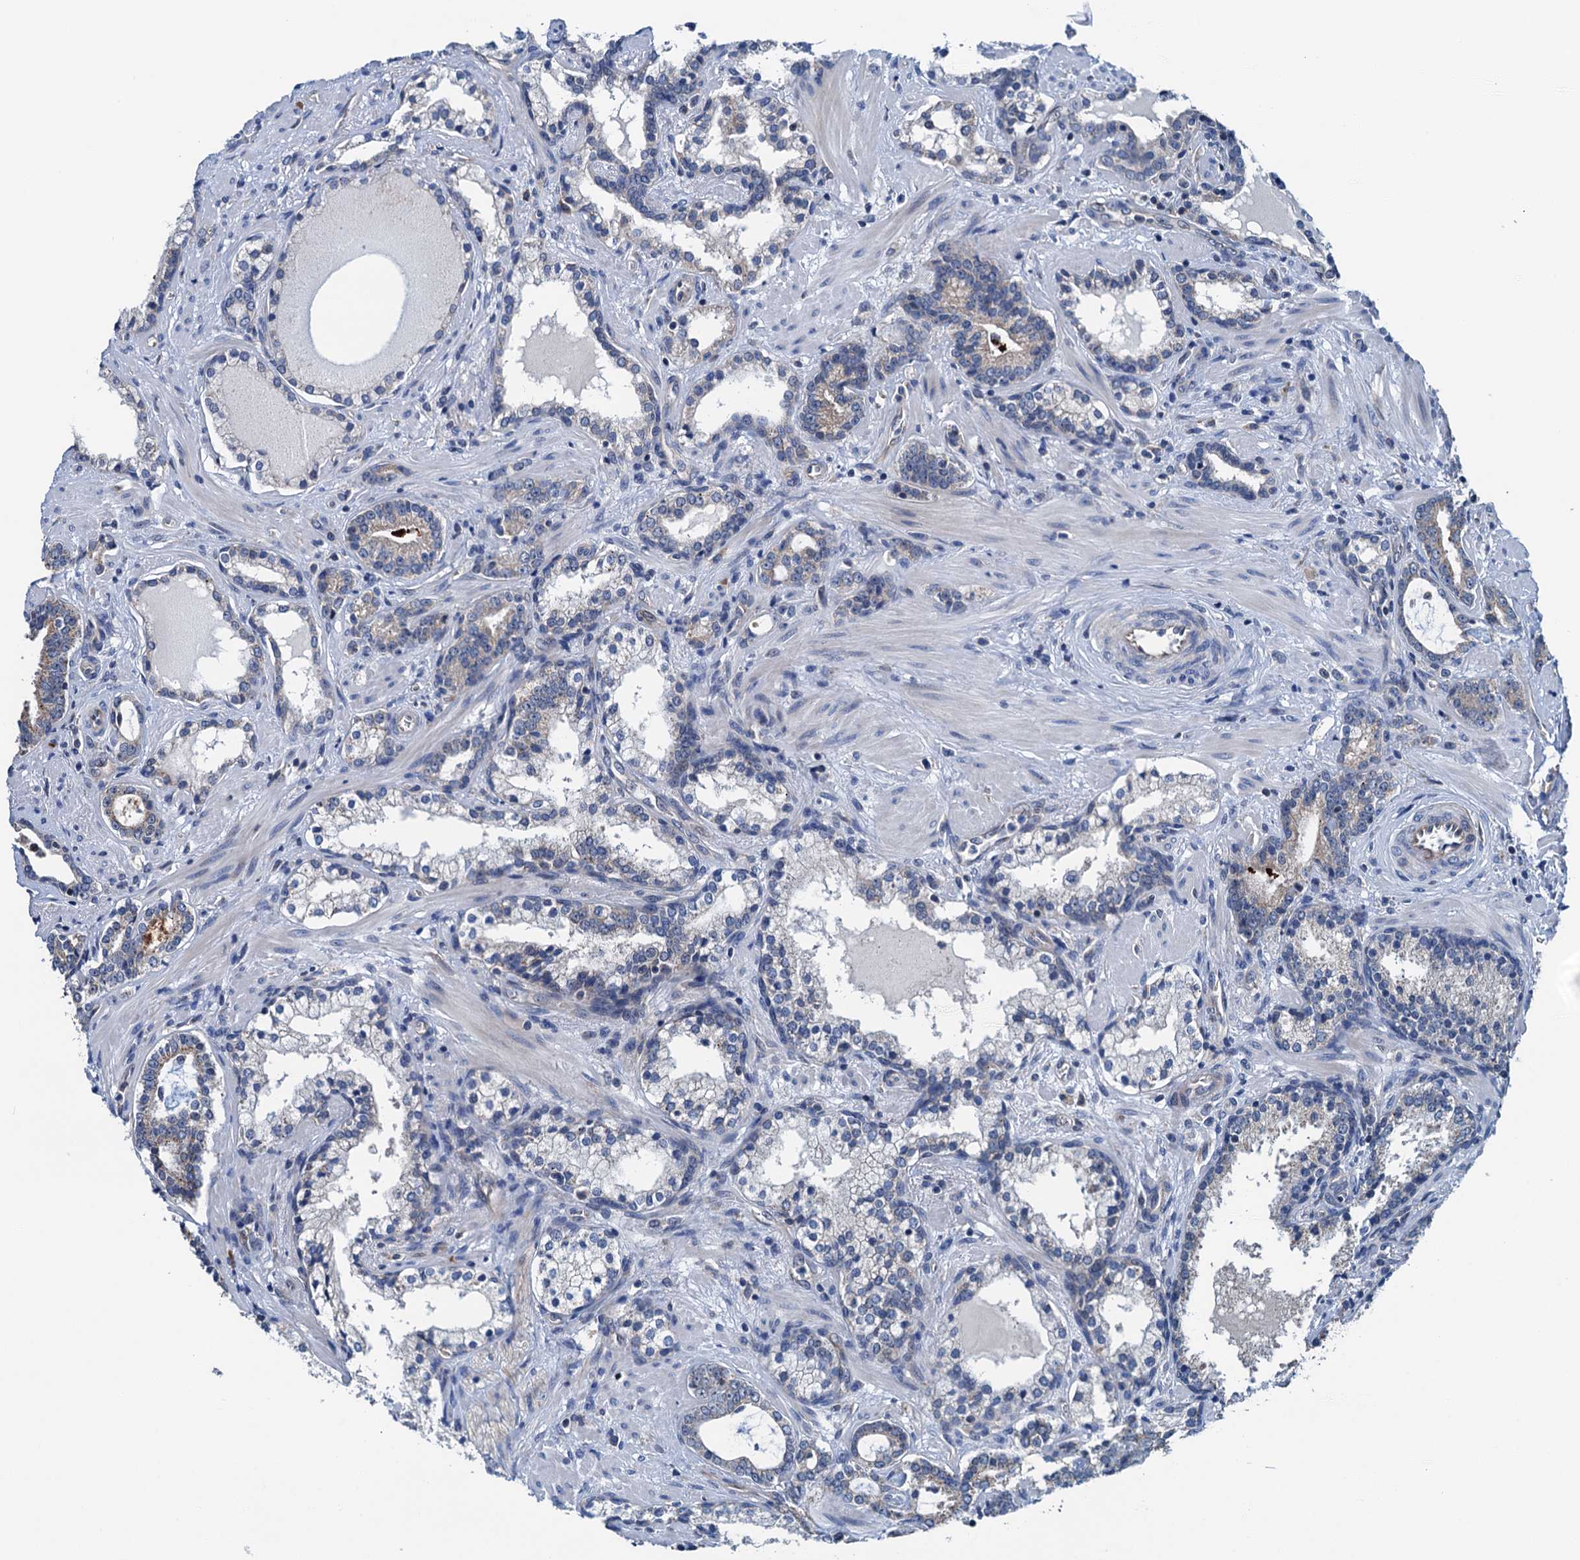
{"staining": {"intensity": "negative", "quantity": "none", "location": "none"}, "tissue": "prostate cancer", "cell_type": "Tumor cells", "image_type": "cancer", "snomed": [{"axis": "morphology", "description": "Adenocarcinoma, High grade"}, {"axis": "topography", "description": "Prostate"}], "caption": "A high-resolution micrograph shows immunohistochemistry (IHC) staining of prostate cancer, which displays no significant expression in tumor cells.", "gene": "ELAC1", "patient": {"sex": "male", "age": 58}}